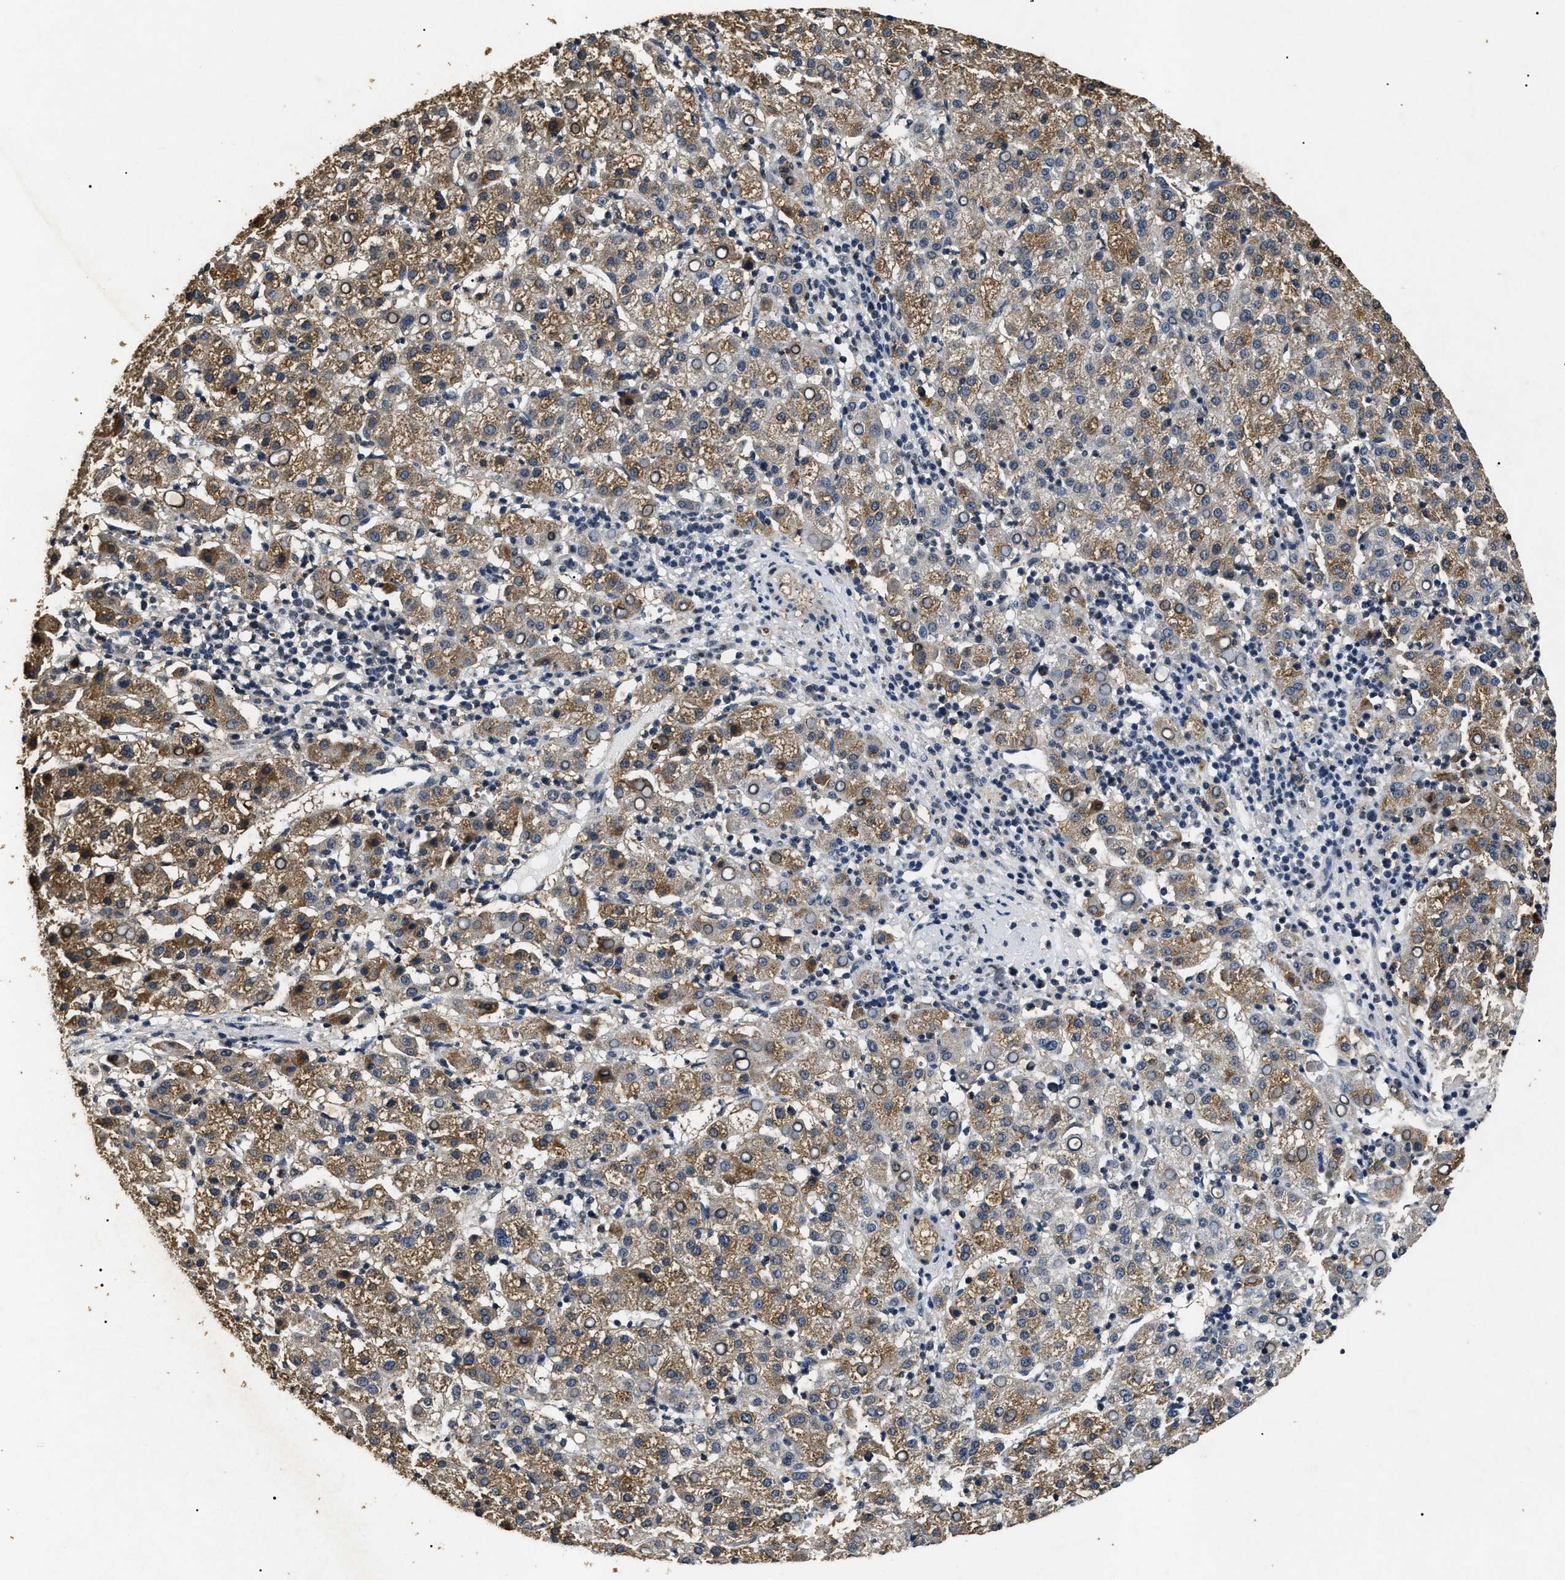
{"staining": {"intensity": "moderate", "quantity": ">75%", "location": "cytoplasmic/membranous"}, "tissue": "liver cancer", "cell_type": "Tumor cells", "image_type": "cancer", "snomed": [{"axis": "morphology", "description": "Carcinoma, Hepatocellular, NOS"}, {"axis": "topography", "description": "Liver"}], "caption": "IHC of human liver hepatocellular carcinoma demonstrates medium levels of moderate cytoplasmic/membranous staining in approximately >75% of tumor cells. (DAB (3,3'-diaminobenzidine) IHC, brown staining for protein, blue staining for nuclei).", "gene": "ANP32E", "patient": {"sex": "female", "age": 58}}